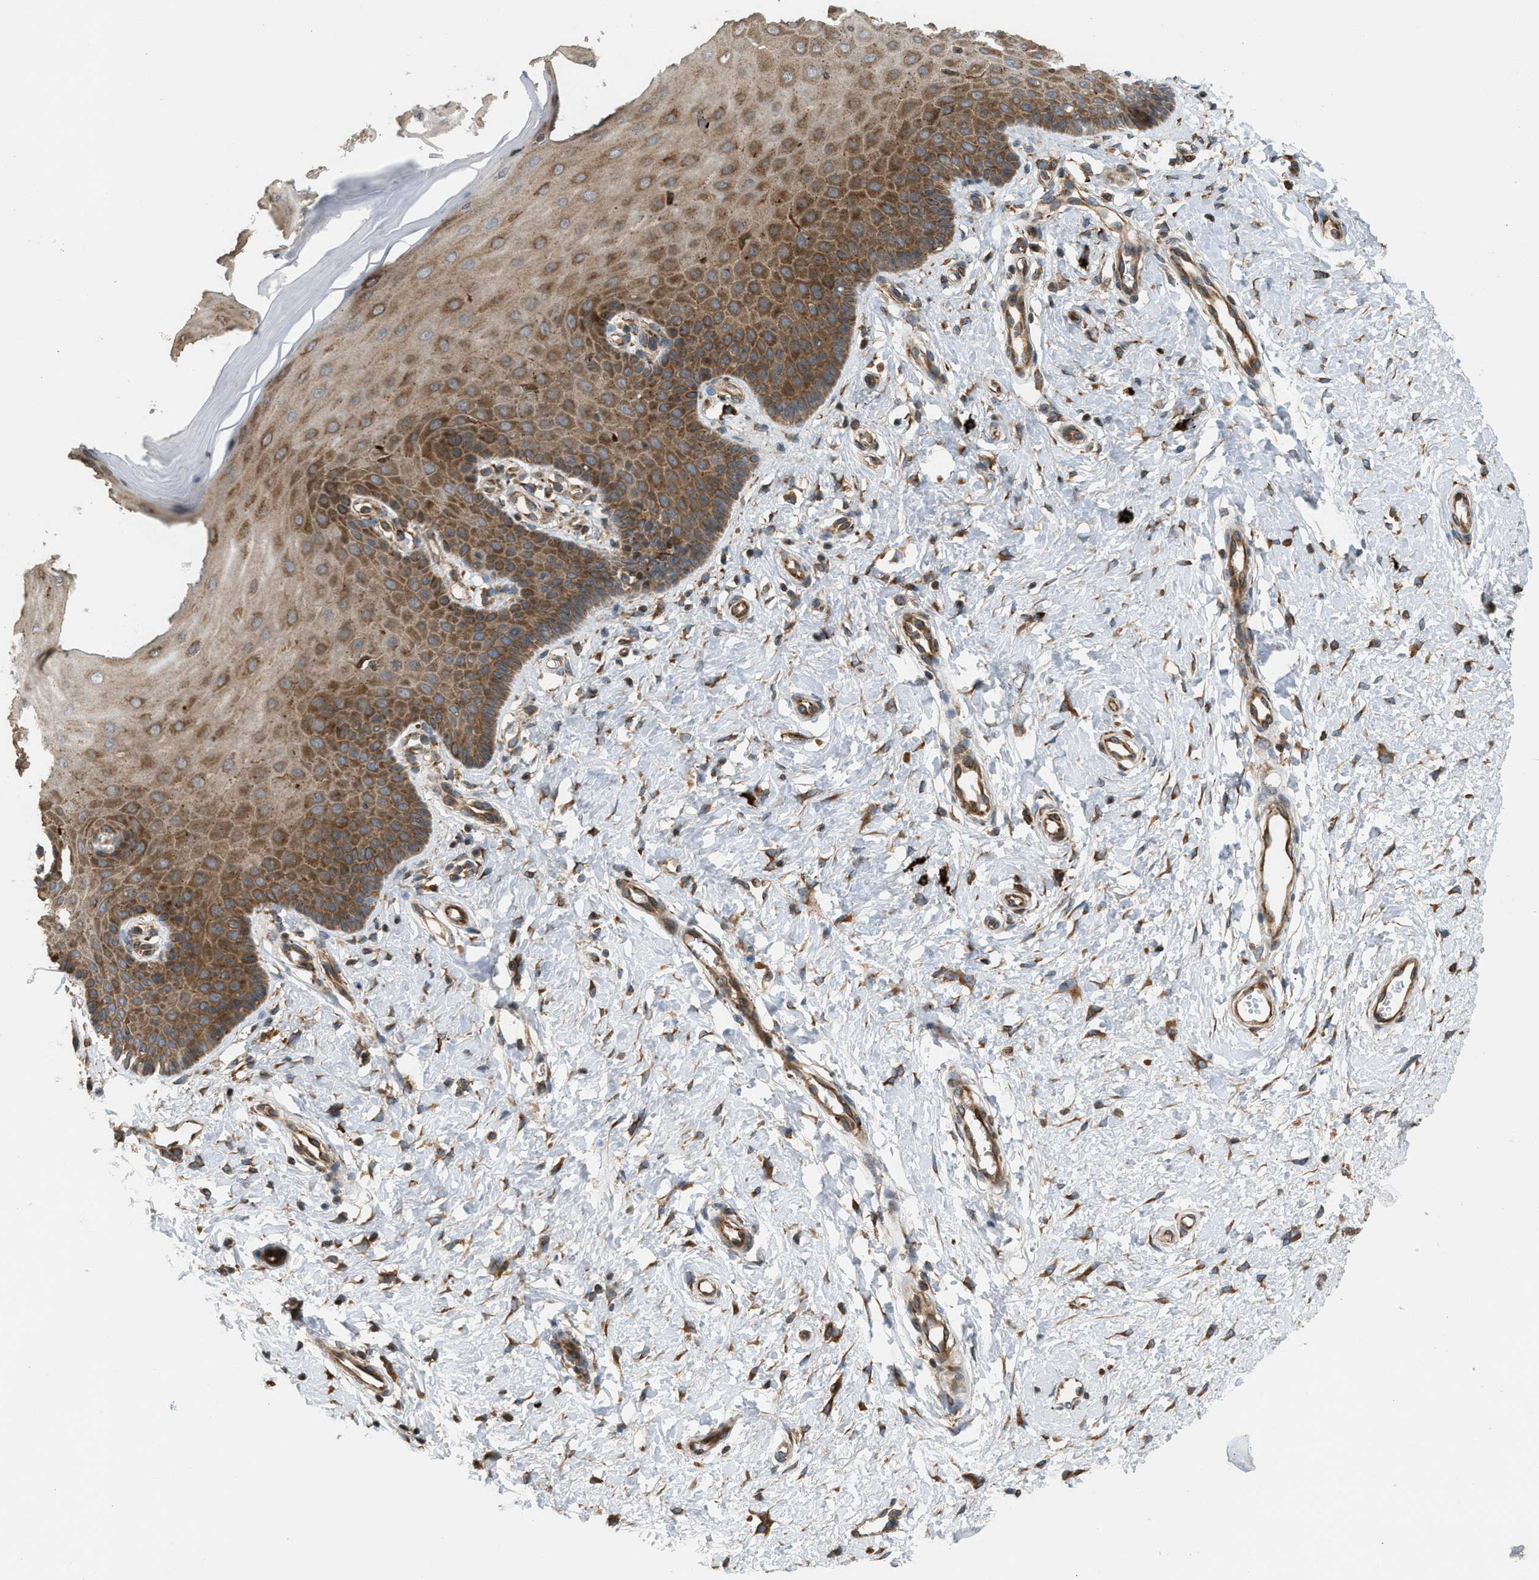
{"staining": {"intensity": "moderate", "quantity": ">75%", "location": "cytoplasmic/membranous"}, "tissue": "cervix", "cell_type": "Squamous epithelial cells", "image_type": "normal", "snomed": [{"axis": "morphology", "description": "Normal tissue, NOS"}, {"axis": "topography", "description": "Cervix"}], "caption": "Cervix was stained to show a protein in brown. There is medium levels of moderate cytoplasmic/membranous positivity in about >75% of squamous epithelial cells. (Brightfield microscopy of DAB IHC at high magnification).", "gene": "BAIAP2L1", "patient": {"sex": "female", "age": 55}}